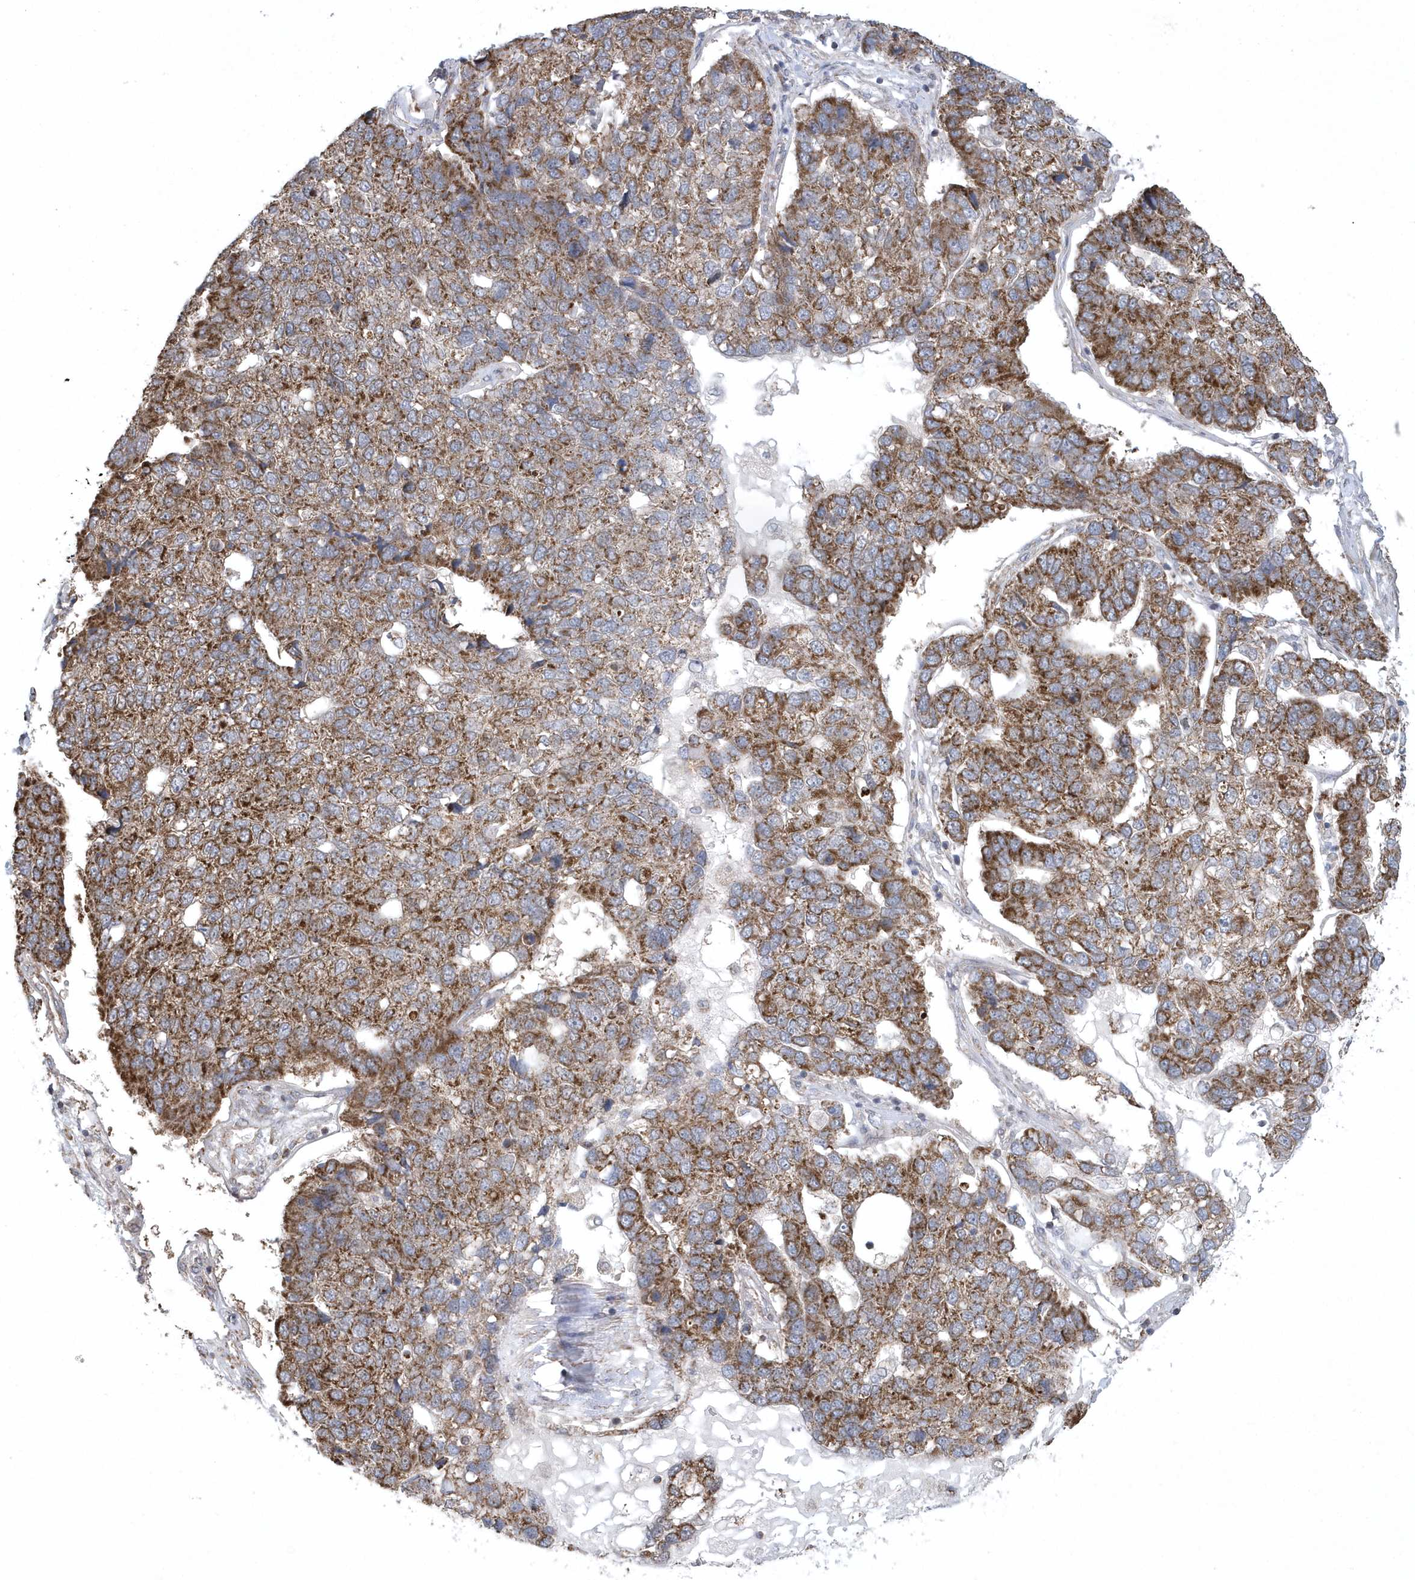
{"staining": {"intensity": "strong", "quantity": ">75%", "location": "cytoplasmic/membranous"}, "tissue": "pancreatic cancer", "cell_type": "Tumor cells", "image_type": "cancer", "snomed": [{"axis": "morphology", "description": "Adenocarcinoma, NOS"}, {"axis": "topography", "description": "Pancreas"}], "caption": "Immunohistochemical staining of adenocarcinoma (pancreatic) demonstrates high levels of strong cytoplasmic/membranous protein expression in approximately >75% of tumor cells. (DAB (3,3'-diaminobenzidine) IHC with brightfield microscopy, high magnification).", "gene": "SLX9", "patient": {"sex": "female", "age": 61}}